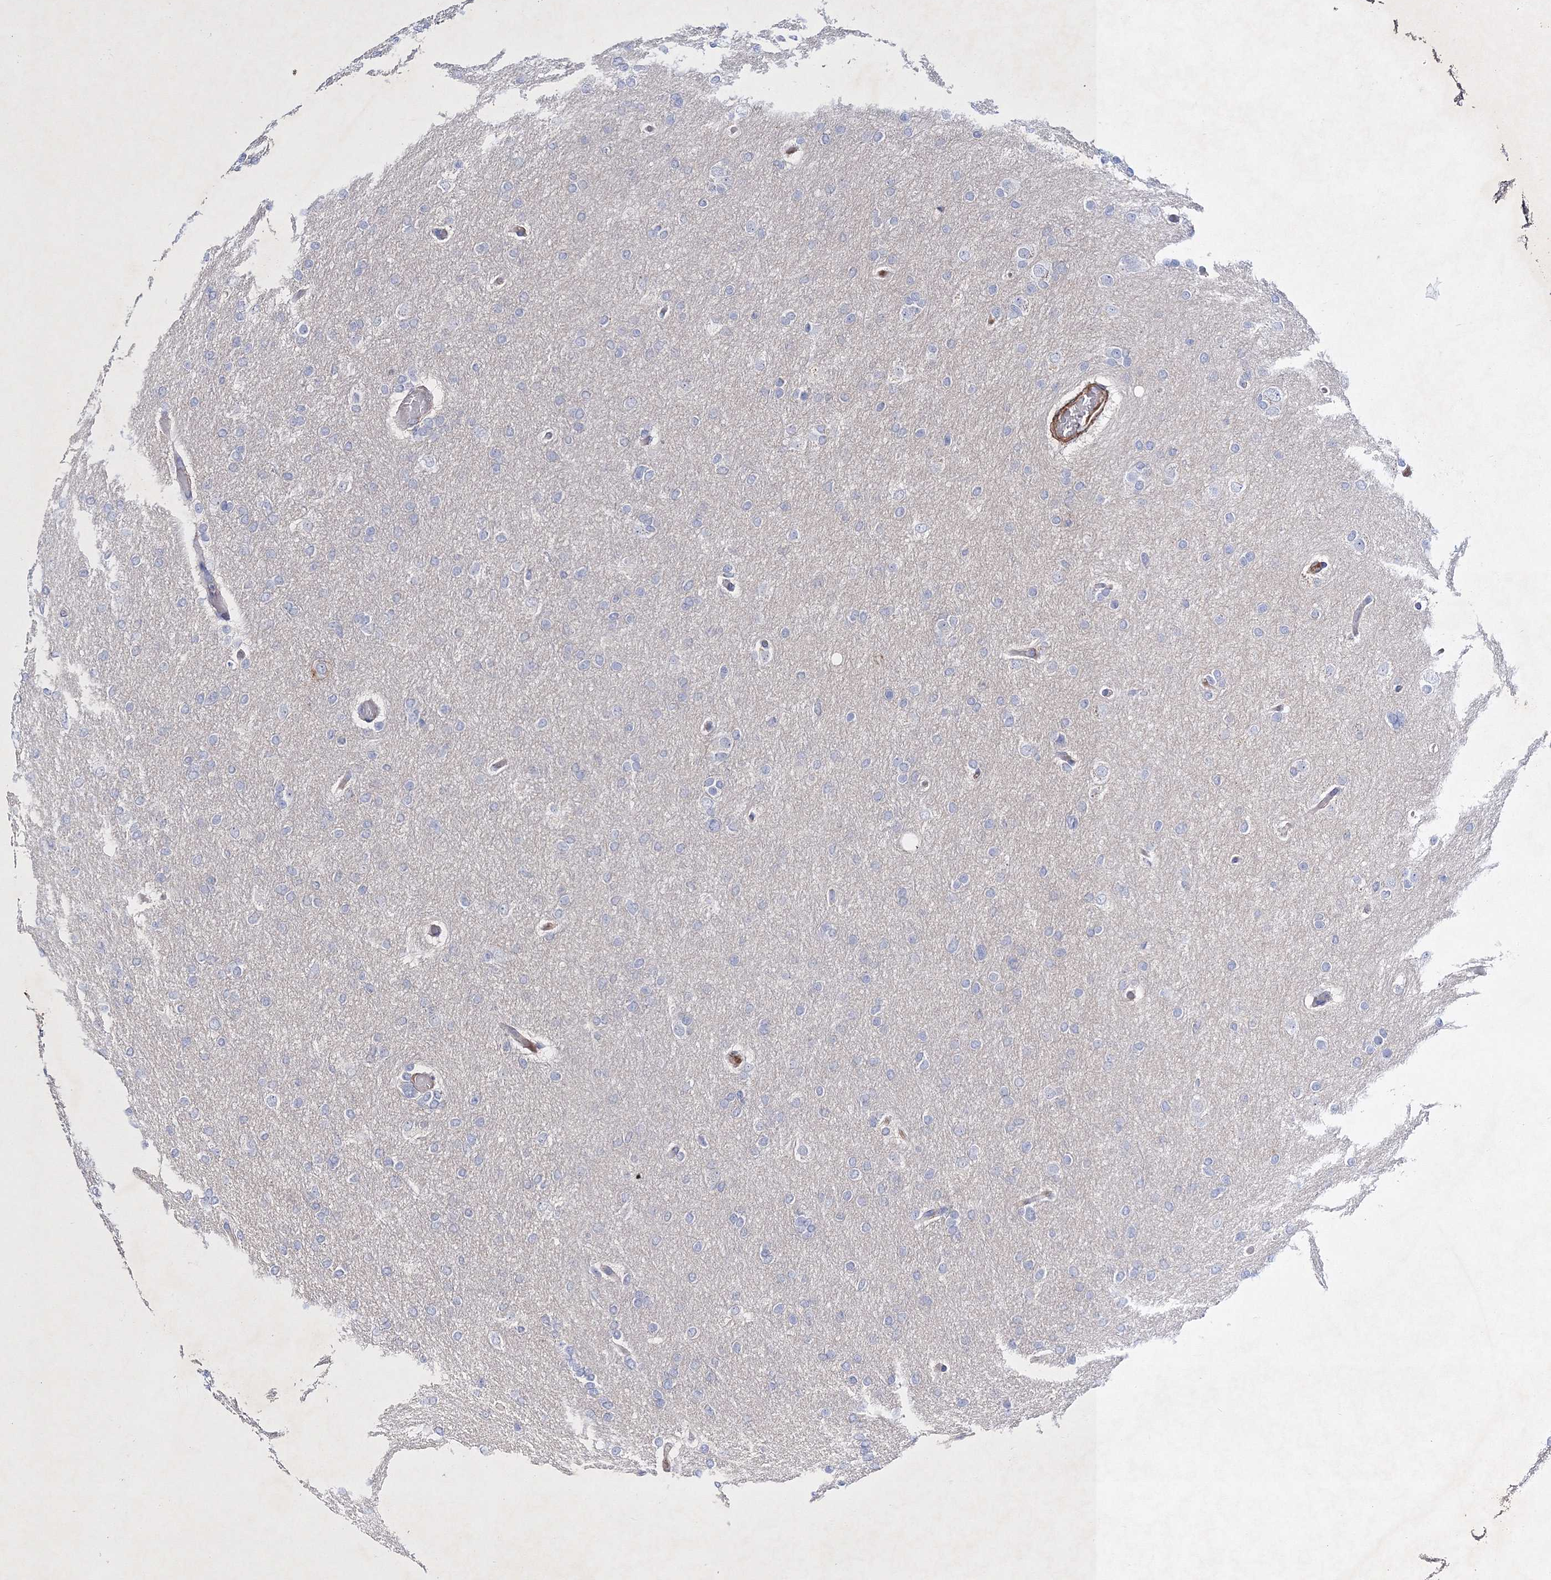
{"staining": {"intensity": "negative", "quantity": "none", "location": "none"}, "tissue": "glioma", "cell_type": "Tumor cells", "image_type": "cancer", "snomed": [{"axis": "morphology", "description": "Glioma, malignant, High grade"}, {"axis": "topography", "description": "Cerebral cortex"}], "caption": "Immunohistochemistry (IHC) of human glioma reveals no staining in tumor cells. (DAB (3,3'-diaminobenzidine) immunohistochemistry (IHC), high magnification).", "gene": "RTN2", "patient": {"sex": "female", "age": 36}}